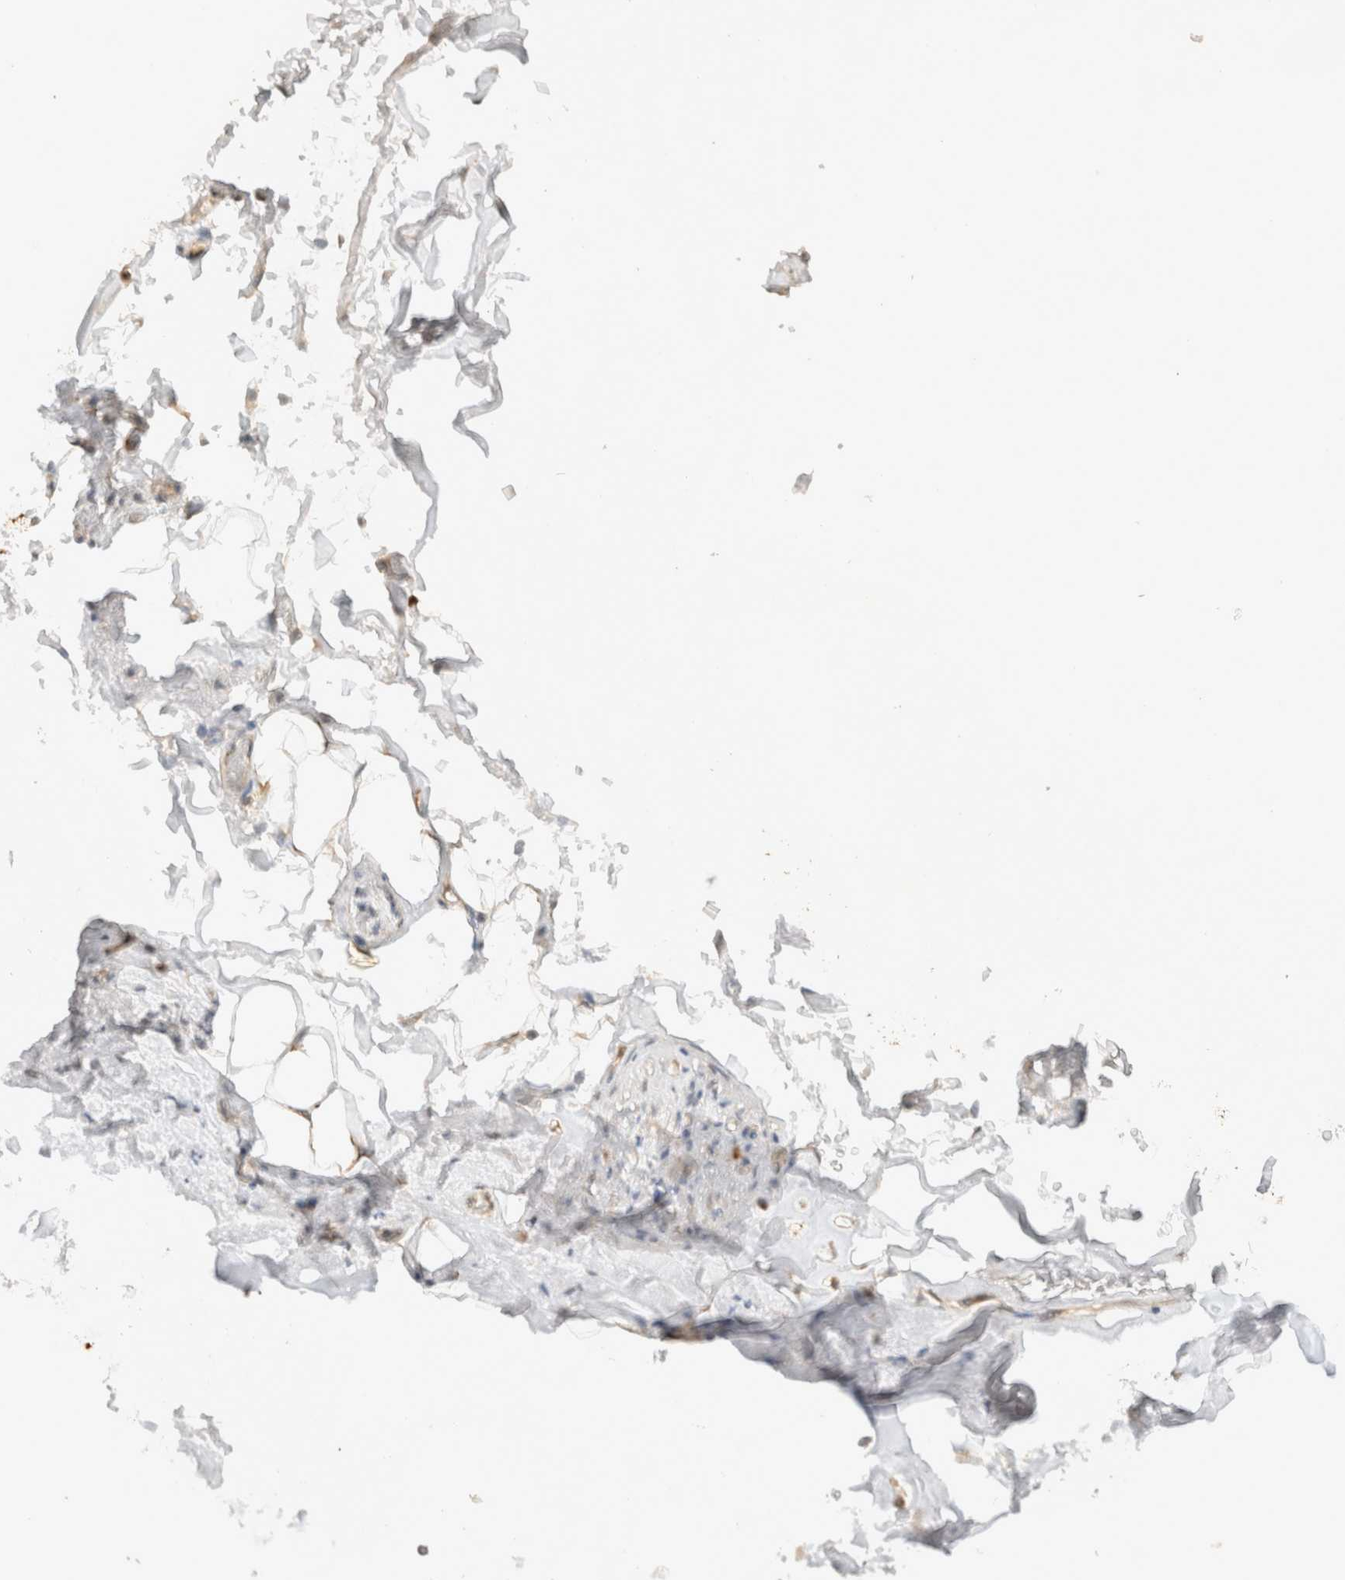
{"staining": {"intensity": "moderate", "quantity": ">75%", "location": "cytoplasmic/membranous"}, "tissue": "adipose tissue", "cell_type": "Adipocytes", "image_type": "normal", "snomed": [{"axis": "morphology", "description": "Normal tissue, NOS"}, {"axis": "topography", "description": "Cartilage tissue"}, {"axis": "topography", "description": "Bronchus"}], "caption": "Immunohistochemical staining of unremarkable adipose tissue demonstrates medium levels of moderate cytoplasmic/membranous staining in approximately >75% of adipocytes. (IHC, brightfield microscopy, high magnification).", "gene": "ARFGEF2", "patient": {"sex": "female", "age": 73}}